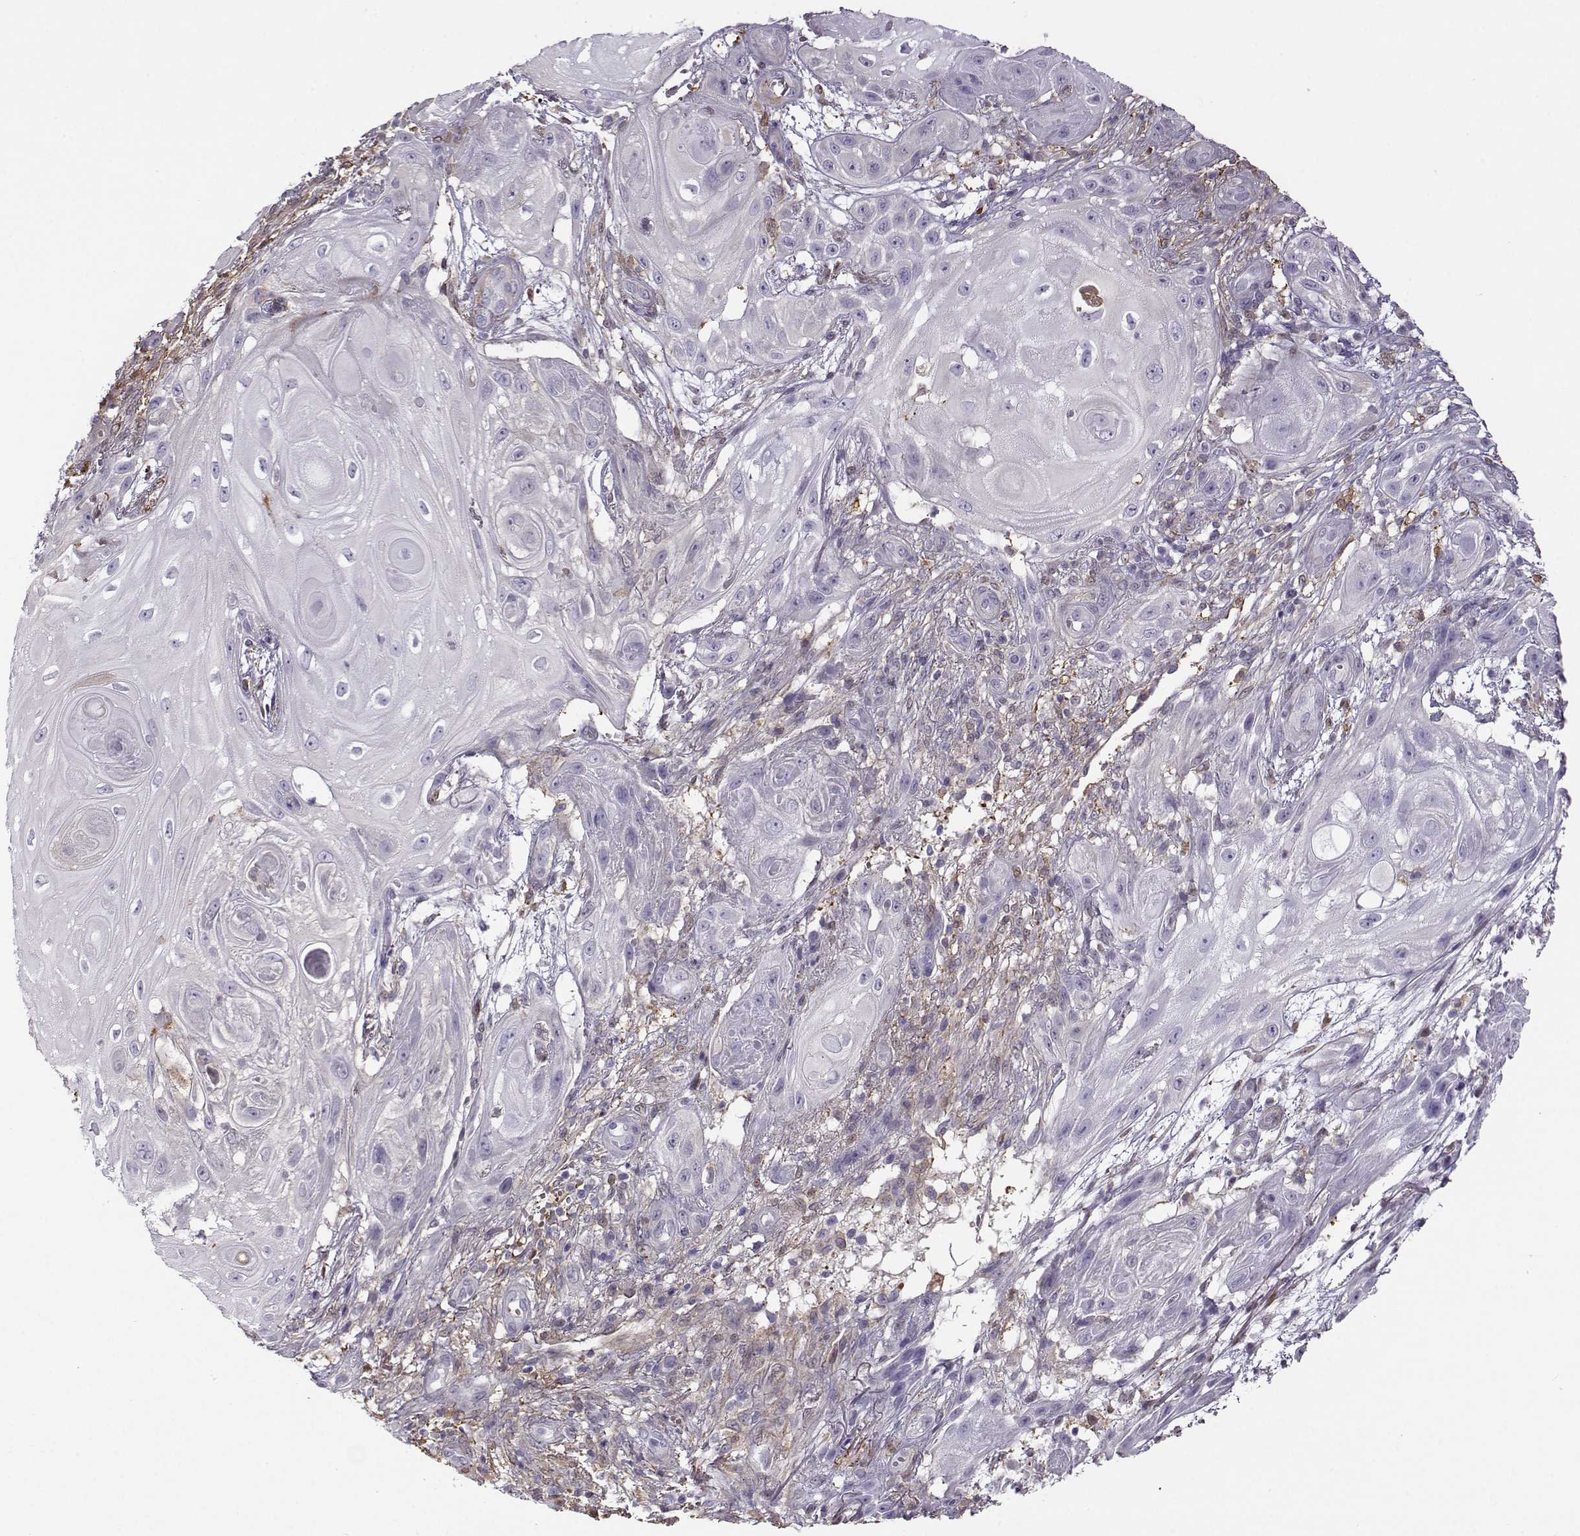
{"staining": {"intensity": "negative", "quantity": "none", "location": "none"}, "tissue": "skin cancer", "cell_type": "Tumor cells", "image_type": "cancer", "snomed": [{"axis": "morphology", "description": "Squamous cell carcinoma, NOS"}, {"axis": "topography", "description": "Skin"}], "caption": "High magnification brightfield microscopy of squamous cell carcinoma (skin) stained with DAB (3,3'-diaminobenzidine) (brown) and counterstained with hematoxylin (blue): tumor cells show no significant staining.", "gene": "UCP3", "patient": {"sex": "male", "age": 62}}